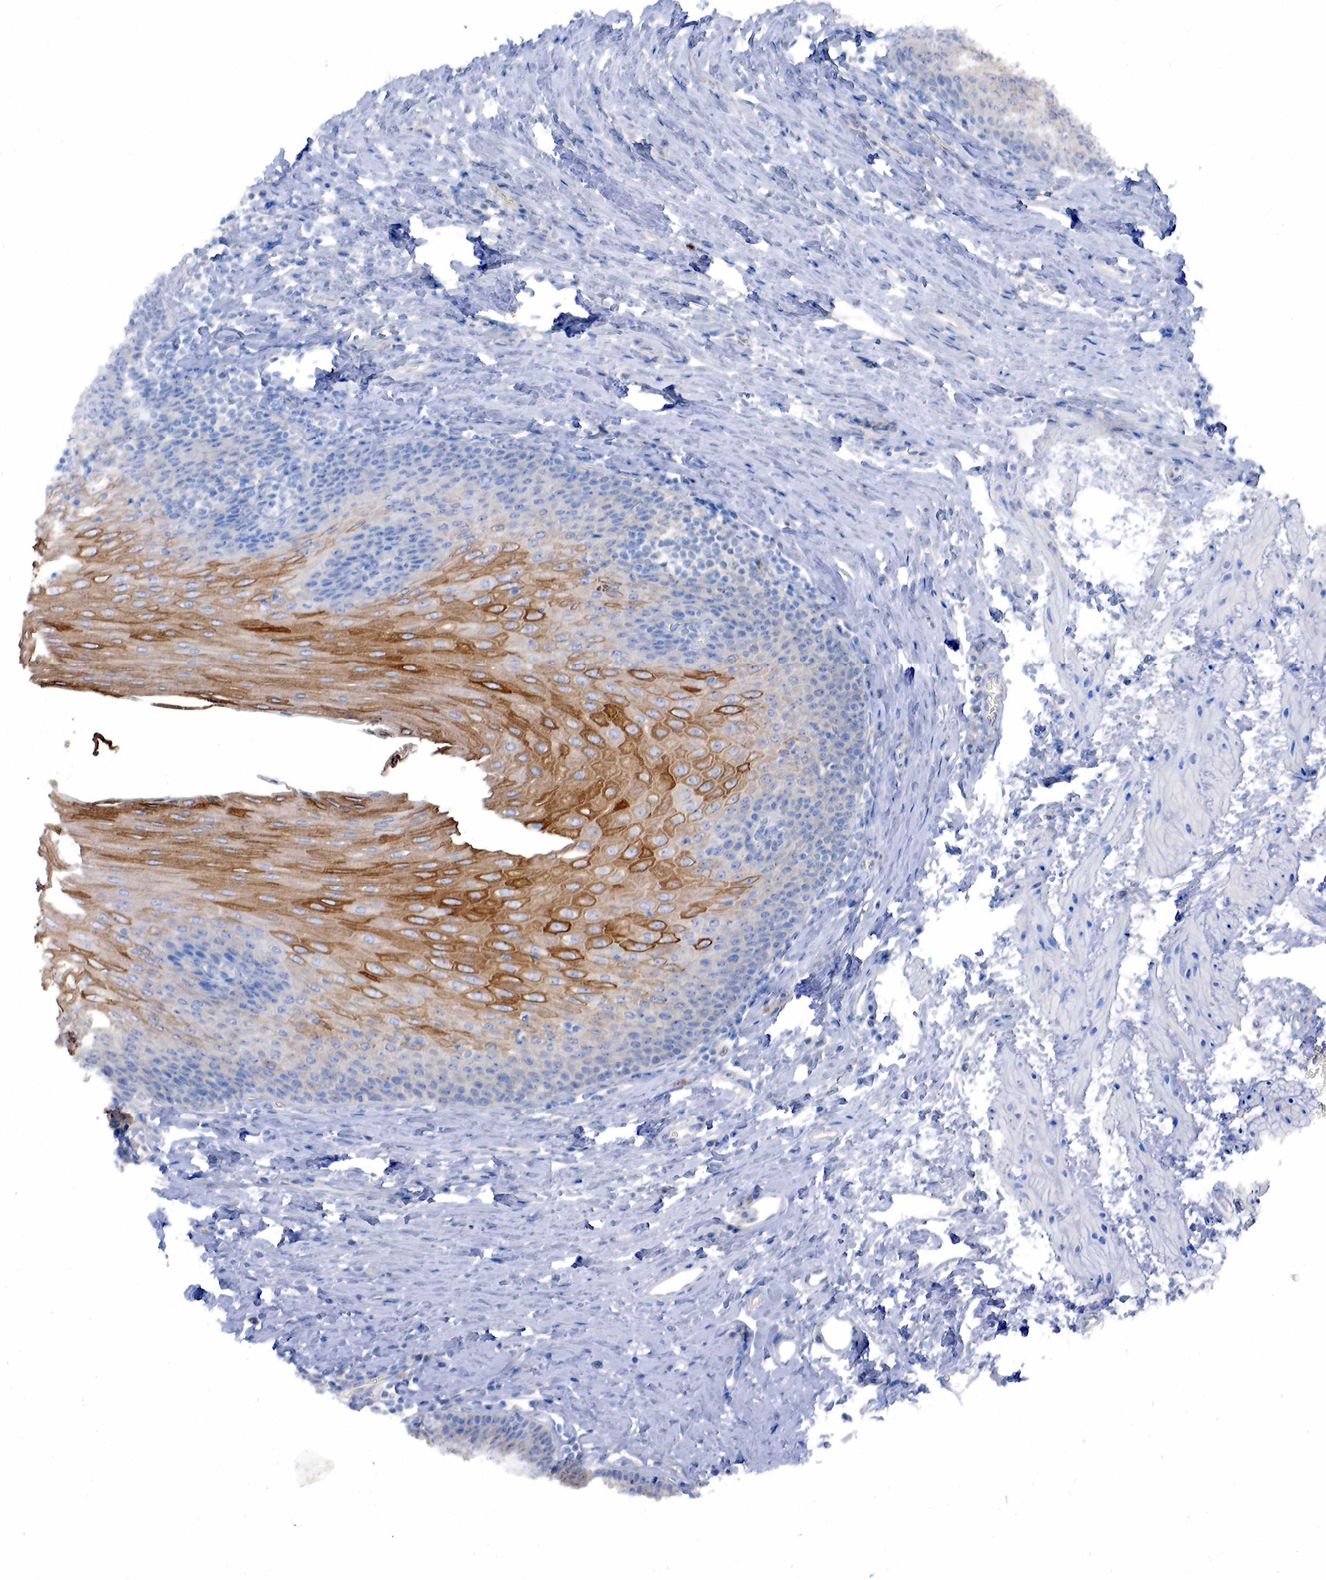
{"staining": {"intensity": "moderate", "quantity": "25%-75%", "location": "cytoplasmic/membranous"}, "tissue": "esophagus", "cell_type": "Squamous epithelial cells", "image_type": "normal", "snomed": [{"axis": "morphology", "description": "Normal tissue, NOS"}, {"axis": "topography", "description": "Esophagus"}], "caption": "Immunohistochemistry micrograph of unremarkable esophagus: esophagus stained using immunohistochemistry displays medium levels of moderate protein expression localized specifically in the cytoplasmic/membranous of squamous epithelial cells, appearing as a cytoplasmic/membranous brown color.", "gene": "PGR", "patient": {"sex": "female", "age": 61}}